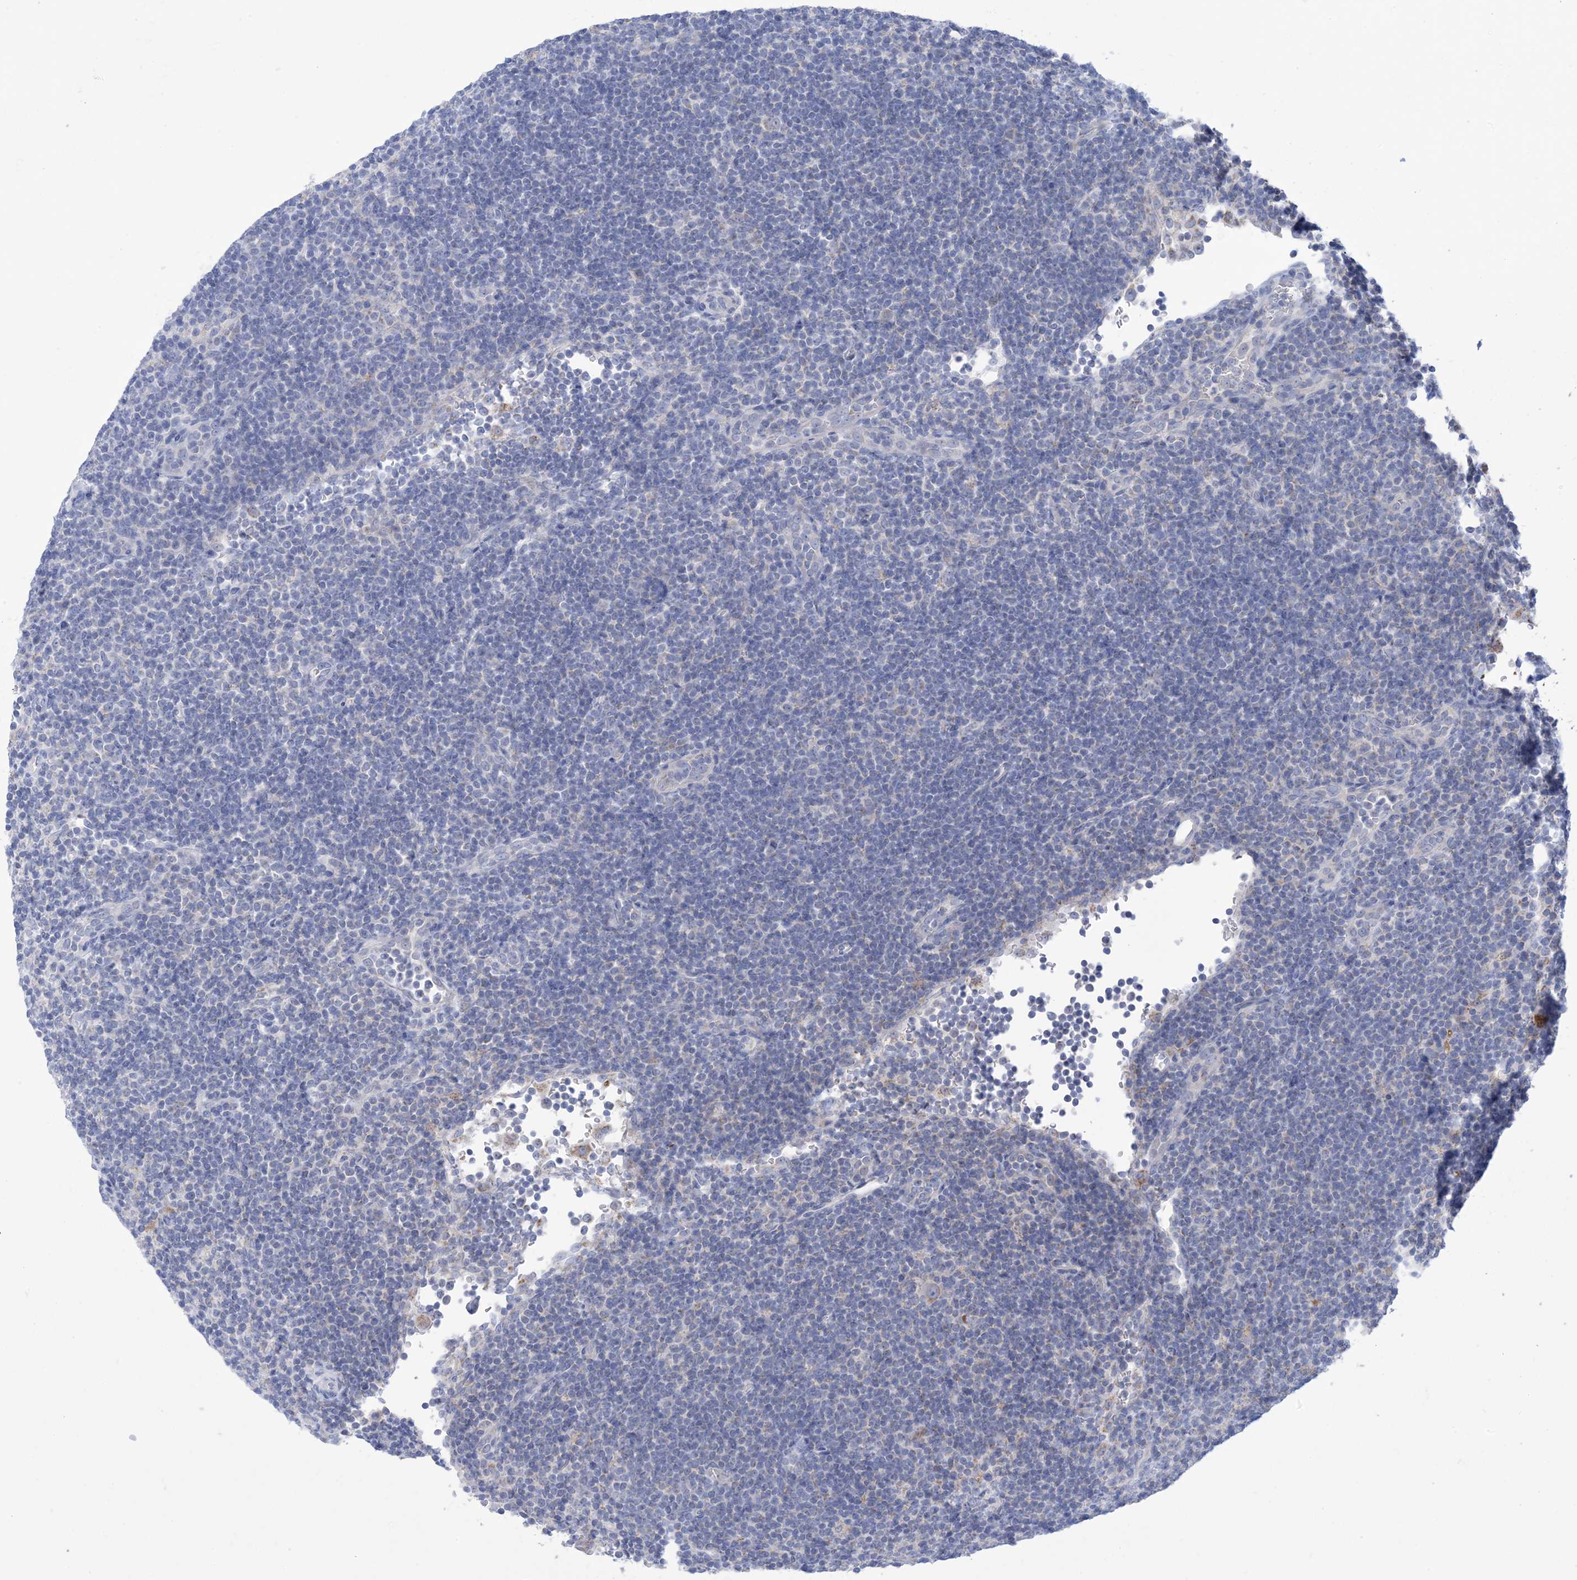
{"staining": {"intensity": "moderate", "quantity": "<25%", "location": "cytoplasmic/membranous"}, "tissue": "lymphoma", "cell_type": "Tumor cells", "image_type": "cancer", "snomed": [{"axis": "morphology", "description": "Hodgkin's disease, NOS"}, {"axis": "topography", "description": "Lymph node"}], "caption": "The image displays immunohistochemical staining of lymphoma. There is moderate cytoplasmic/membranous staining is appreciated in about <25% of tumor cells.", "gene": "CLEC16A", "patient": {"sex": "female", "age": 57}}